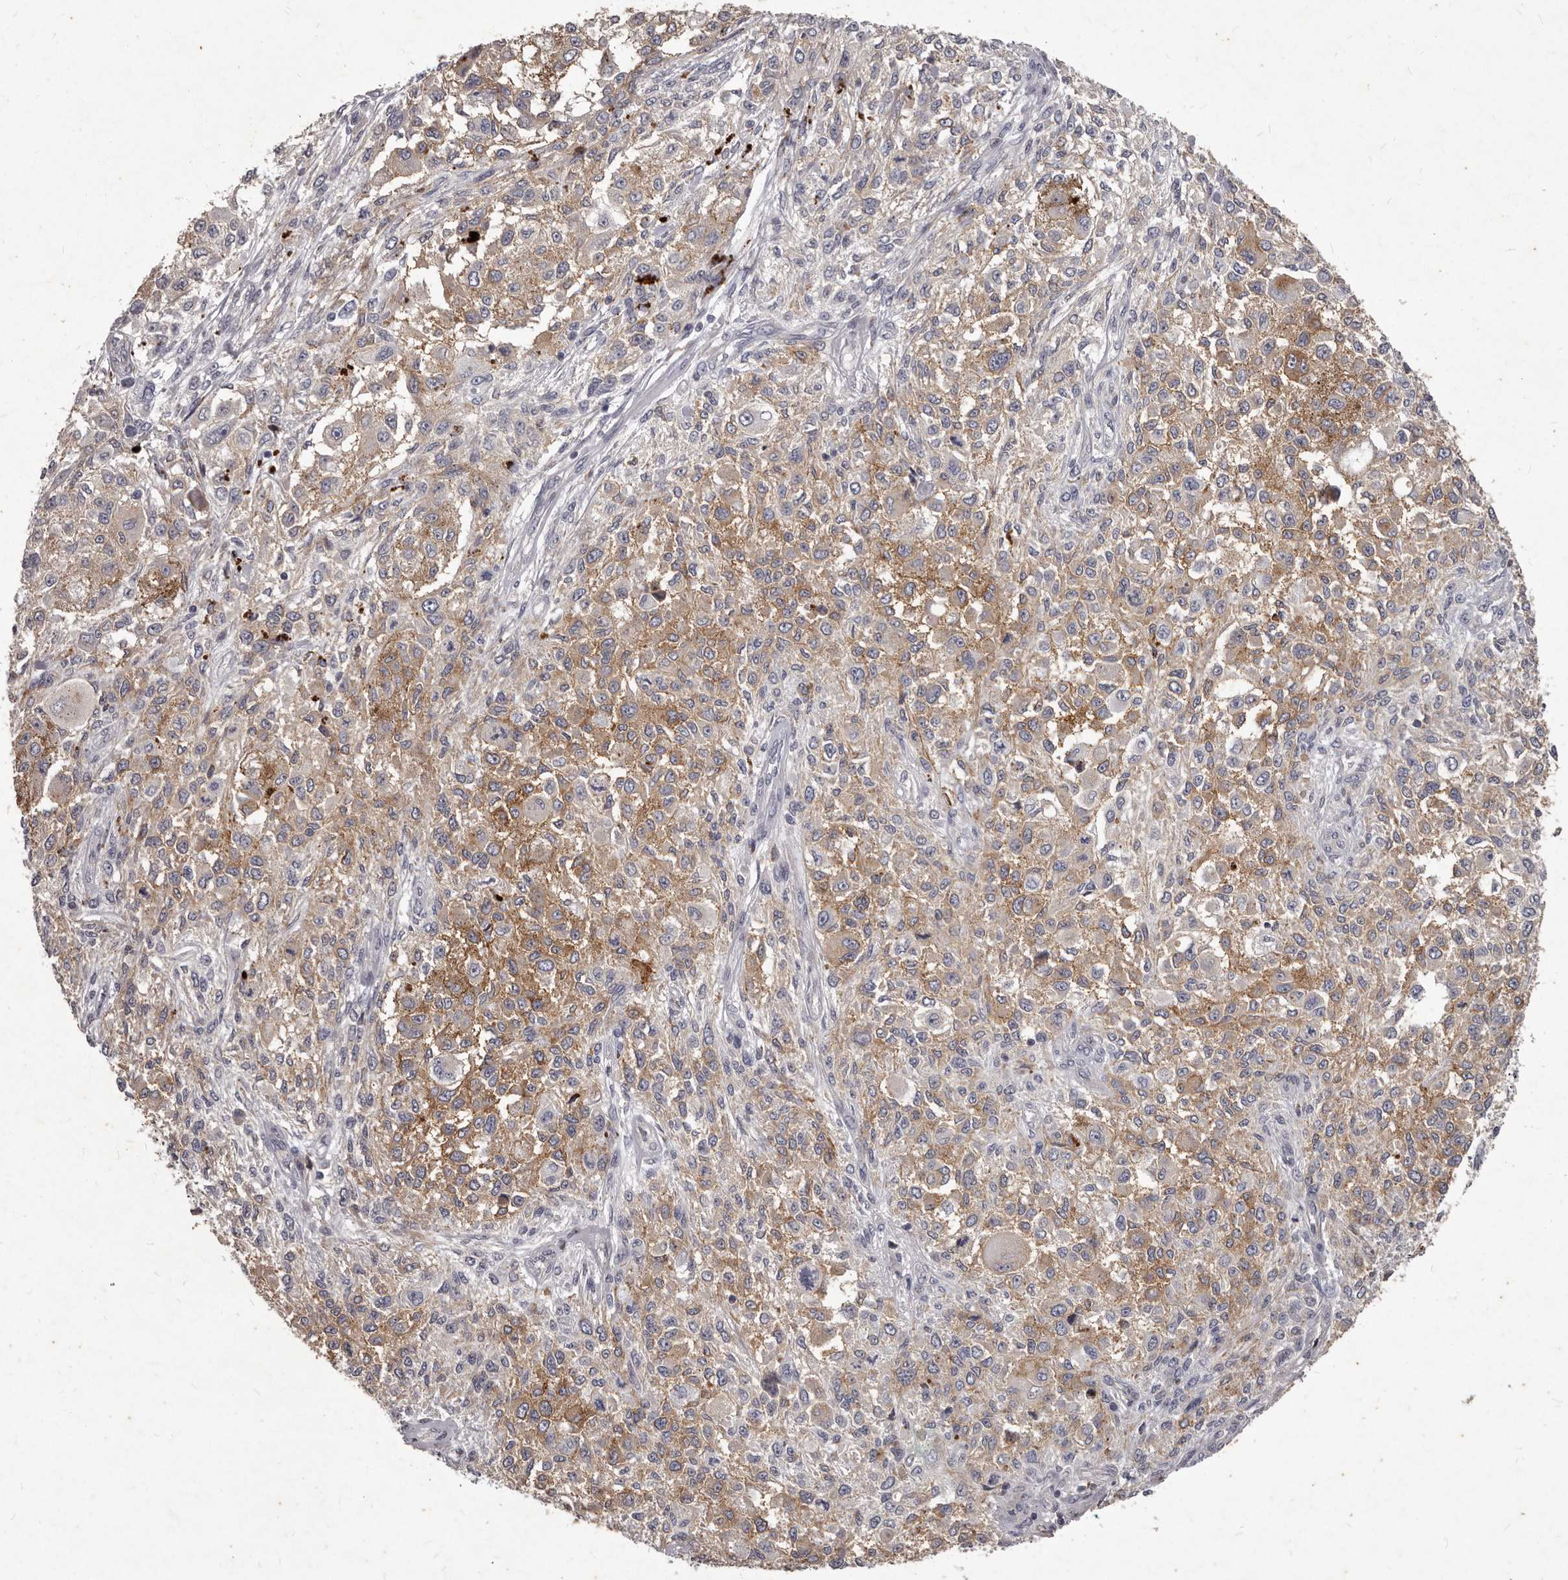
{"staining": {"intensity": "moderate", "quantity": ">75%", "location": "cytoplasmic/membranous"}, "tissue": "melanoma", "cell_type": "Tumor cells", "image_type": "cancer", "snomed": [{"axis": "morphology", "description": "Necrosis, NOS"}, {"axis": "morphology", "description": "Malignant melanoma, NOS"}, {"axis": "topography", "description": "Skin"}], "caption": "Immunohistochemistry (IHC) of melanoma demonstrates medium levels of moderate cytoplasmic/membranous staining in approximately >75% of tumor cells.", "gene": "GPRC5C", "patient": {"sex": "female", "age": 87}}